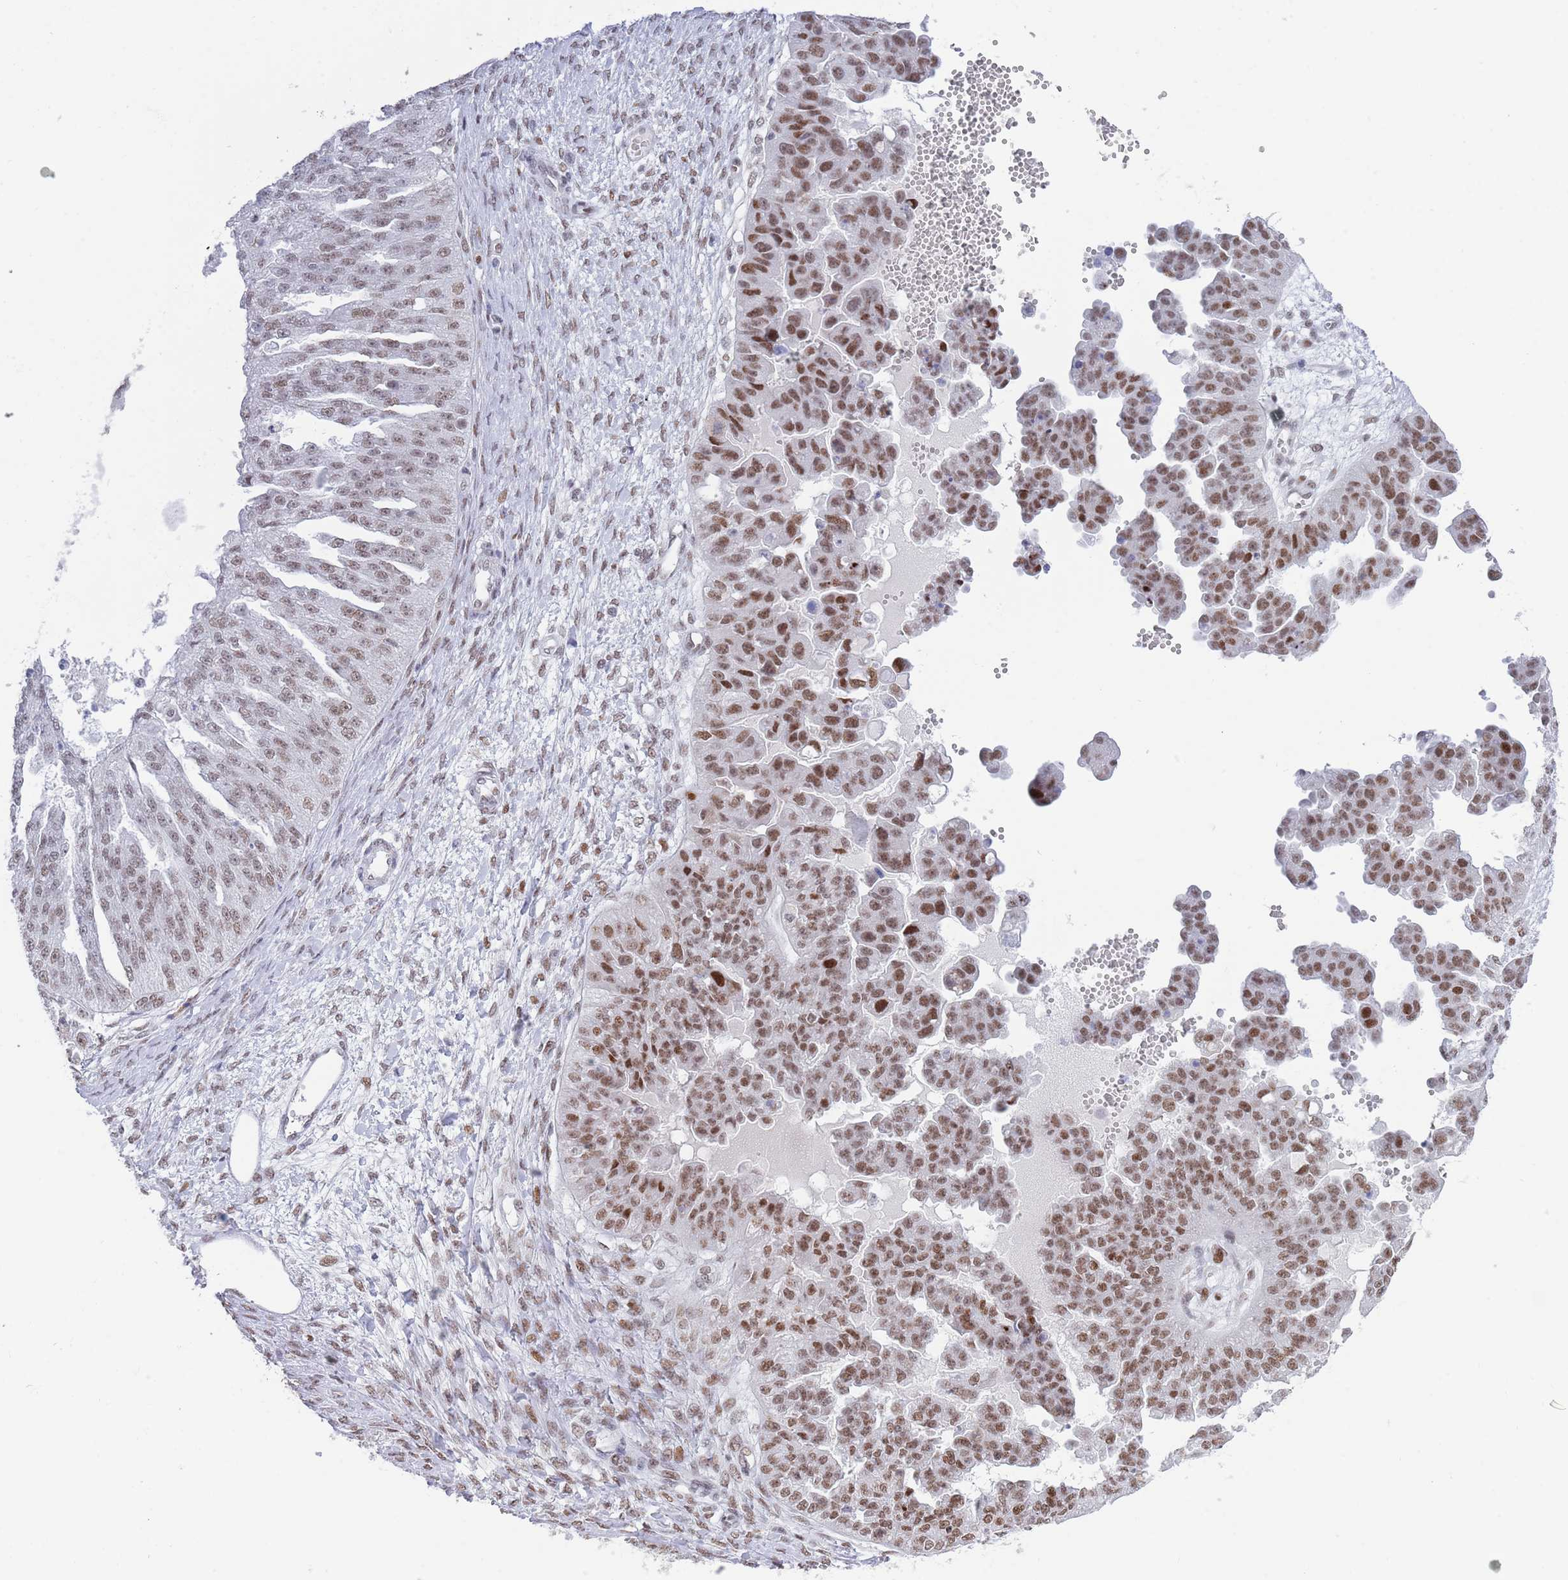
{"staining": {"intensity": "moderate", "quantity": ">75%", "location": "nuclear"}, "tissue": "ovarian cancer", "cell_type": "Tumor cells", "image_type": "cancer", "snomed": [{"axis": "morphology", "description": "Cystadenocarcinoma, serous, NOS"}, {"axis": "topography", "description": "Ovary"}], "caption": "DAB (3,3'-diaminobenzidine) immunohistochemical staining of serous cystadenocarcinoma (ovarian) shows moderate nuclear protein staining in about >75% of tumor cells. The staining was performed using DAB (3,3'-diaminobenzidine) to visualize the protein expression in brown, while the nuclei were stained in blue with hematoxylin (Magnification: 20x).", "gene": "ZNF382", "patient": {"sex": "female", "age": 58}}